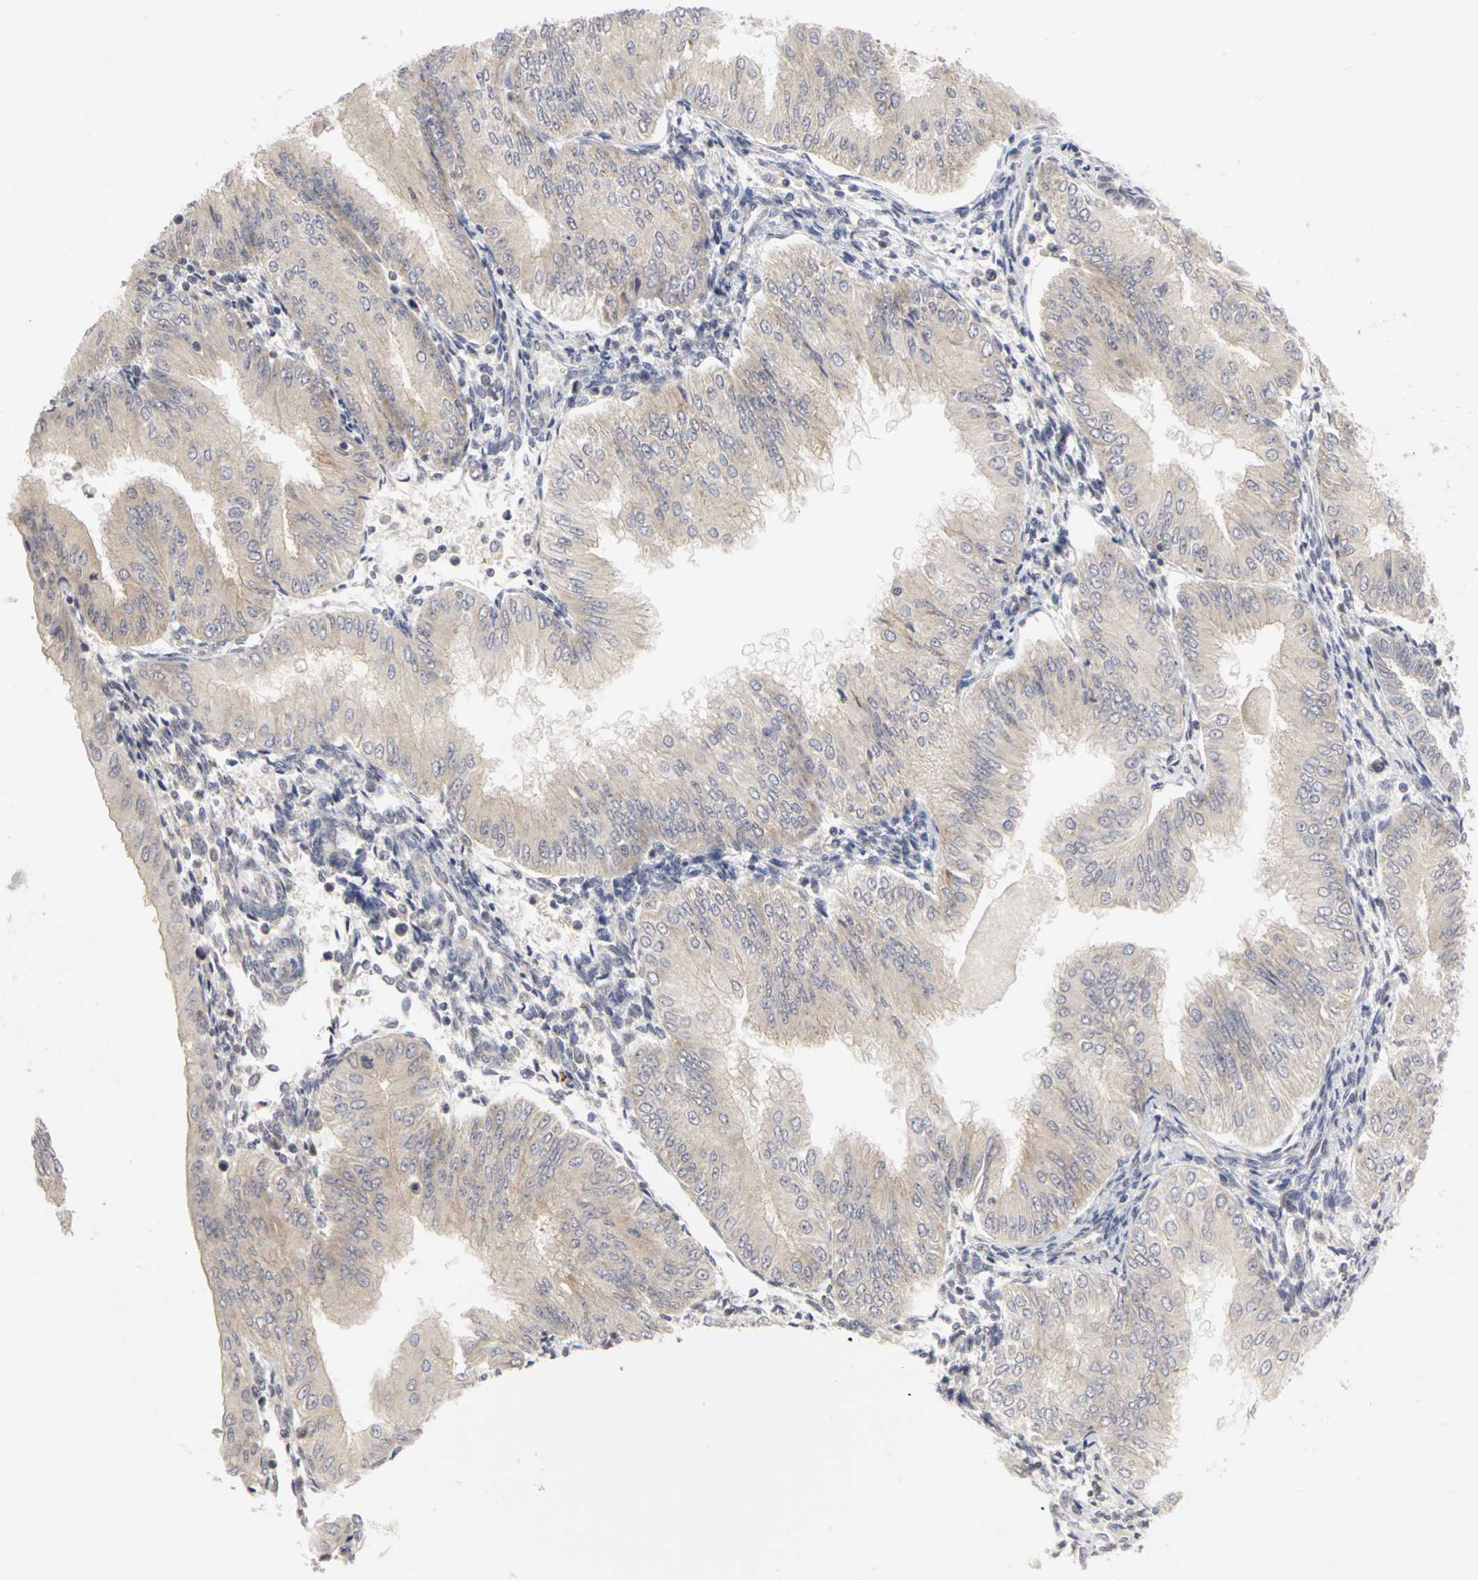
{"staining": {"intensity": "weak", "quantity": ">75%", "location": "cytoplasmic/membranous"}, "tissue": "endometrial cancer", "cell_type": "Tumor cells", "image_type": "cancer", "snomed": [{"axis": "morphology", "description": "Adenocarcinoma, NOS"}, {"axis": "topography", "description": "Endometrium"}], "caption": "Immunohistochemistry micrograph of human endometrial cancer (adenocarcinoma) stained for a protein (brown), which displays low levels of weak cytoplasmic/membranous positivity in approximately >75% of tumor cells.", "gene": "IRAK1", "patient": {"sex": "female", "age": 53}}